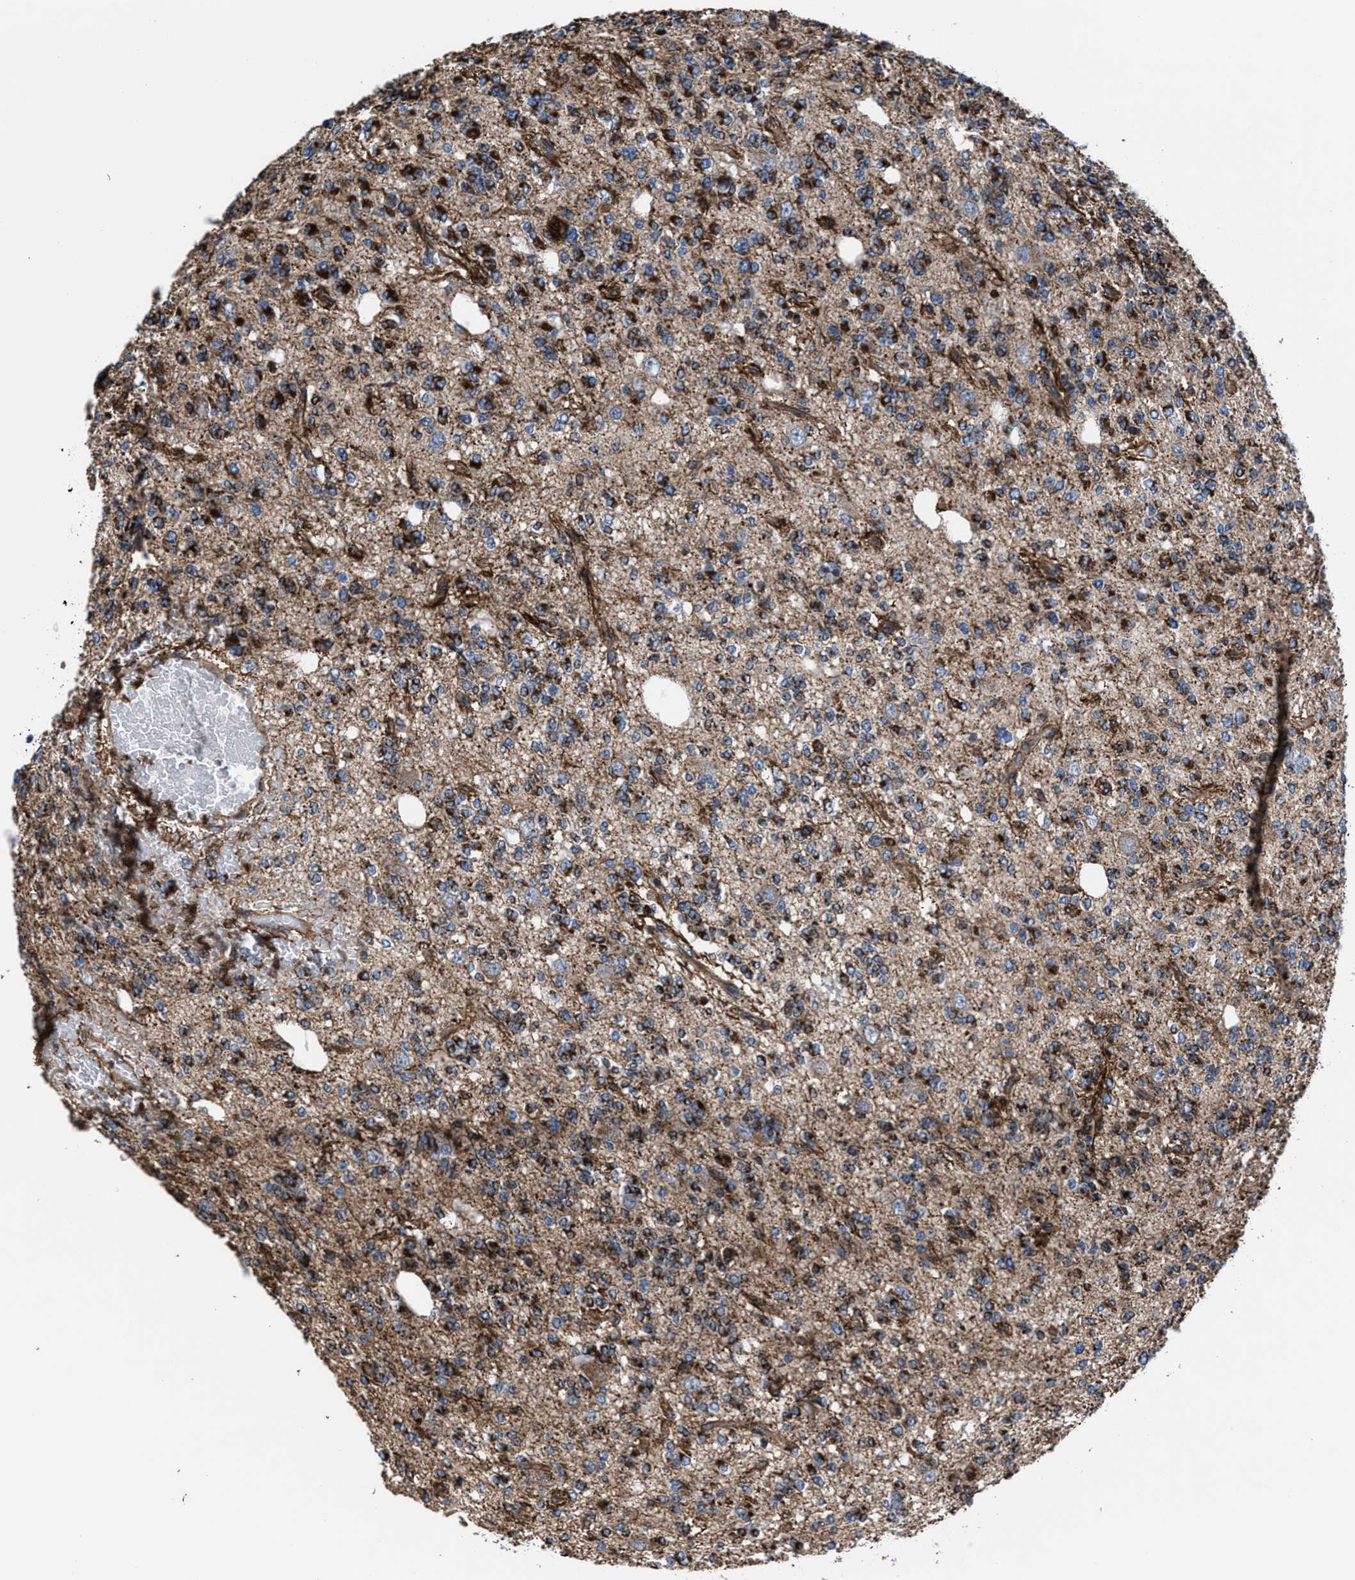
{"staining": {"intensity": "strong", "quantity": "25%-75%", "location": "cytoplasmic/membranous"}, "tissue": "glioma", "cell_type": "Tumor cells", "image_type": "cancer", "snomed": [{"axis": "morphology", "description": "Glioma, malignant, Low grade"}, {"axis": "topography", "description": "Brain"}], "caption": "Immunohistochemistry histopathology image of human glioma stained for a protein (brown), which displays high levels of strong cytoplasmic/membranous staining in about 25%-75% of tumor cells.", "gene": "PRR15L", "patient": {"sex": "male", "age": 38}}